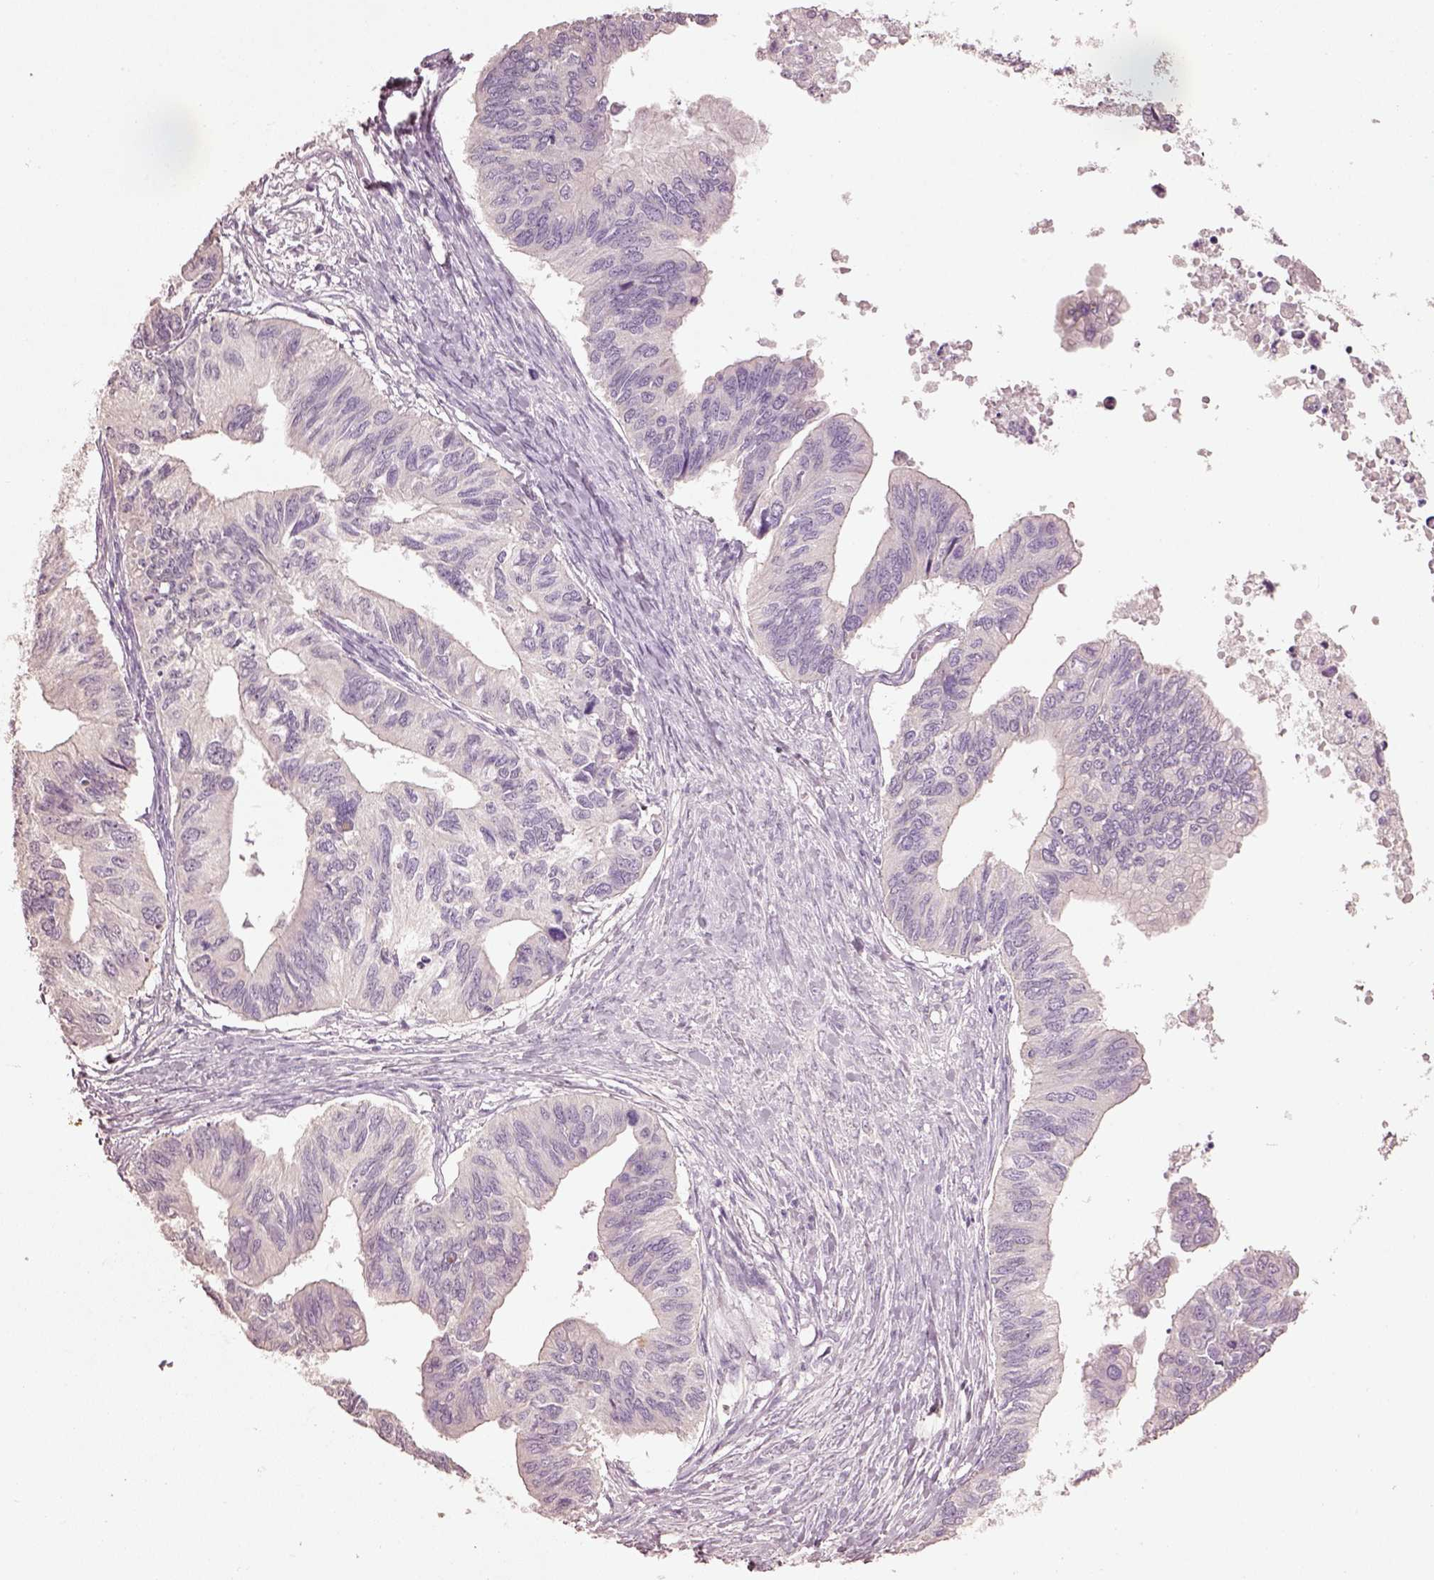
{"staining": {"intensity": "negative", "quantity": "none", "location": "none"}, "tissue": "ovarian cancer", "cell_type": "Tumor cells", "image_type": "cancer", "snomed": [{"axis": "morphology", "description": "Cystadenocarcinoma, mucinous, NOS"}, {"axis": "topography", "description": "Ovary"}], "caption": "Human mucinous cystadenocarcinoma (ovarian) stained for a protein using immunohistochemistry (IHC) reveals no expression in tumor cells.", "gene": "KCNIP3", "patient": {"sex": "female", "age": 76}}